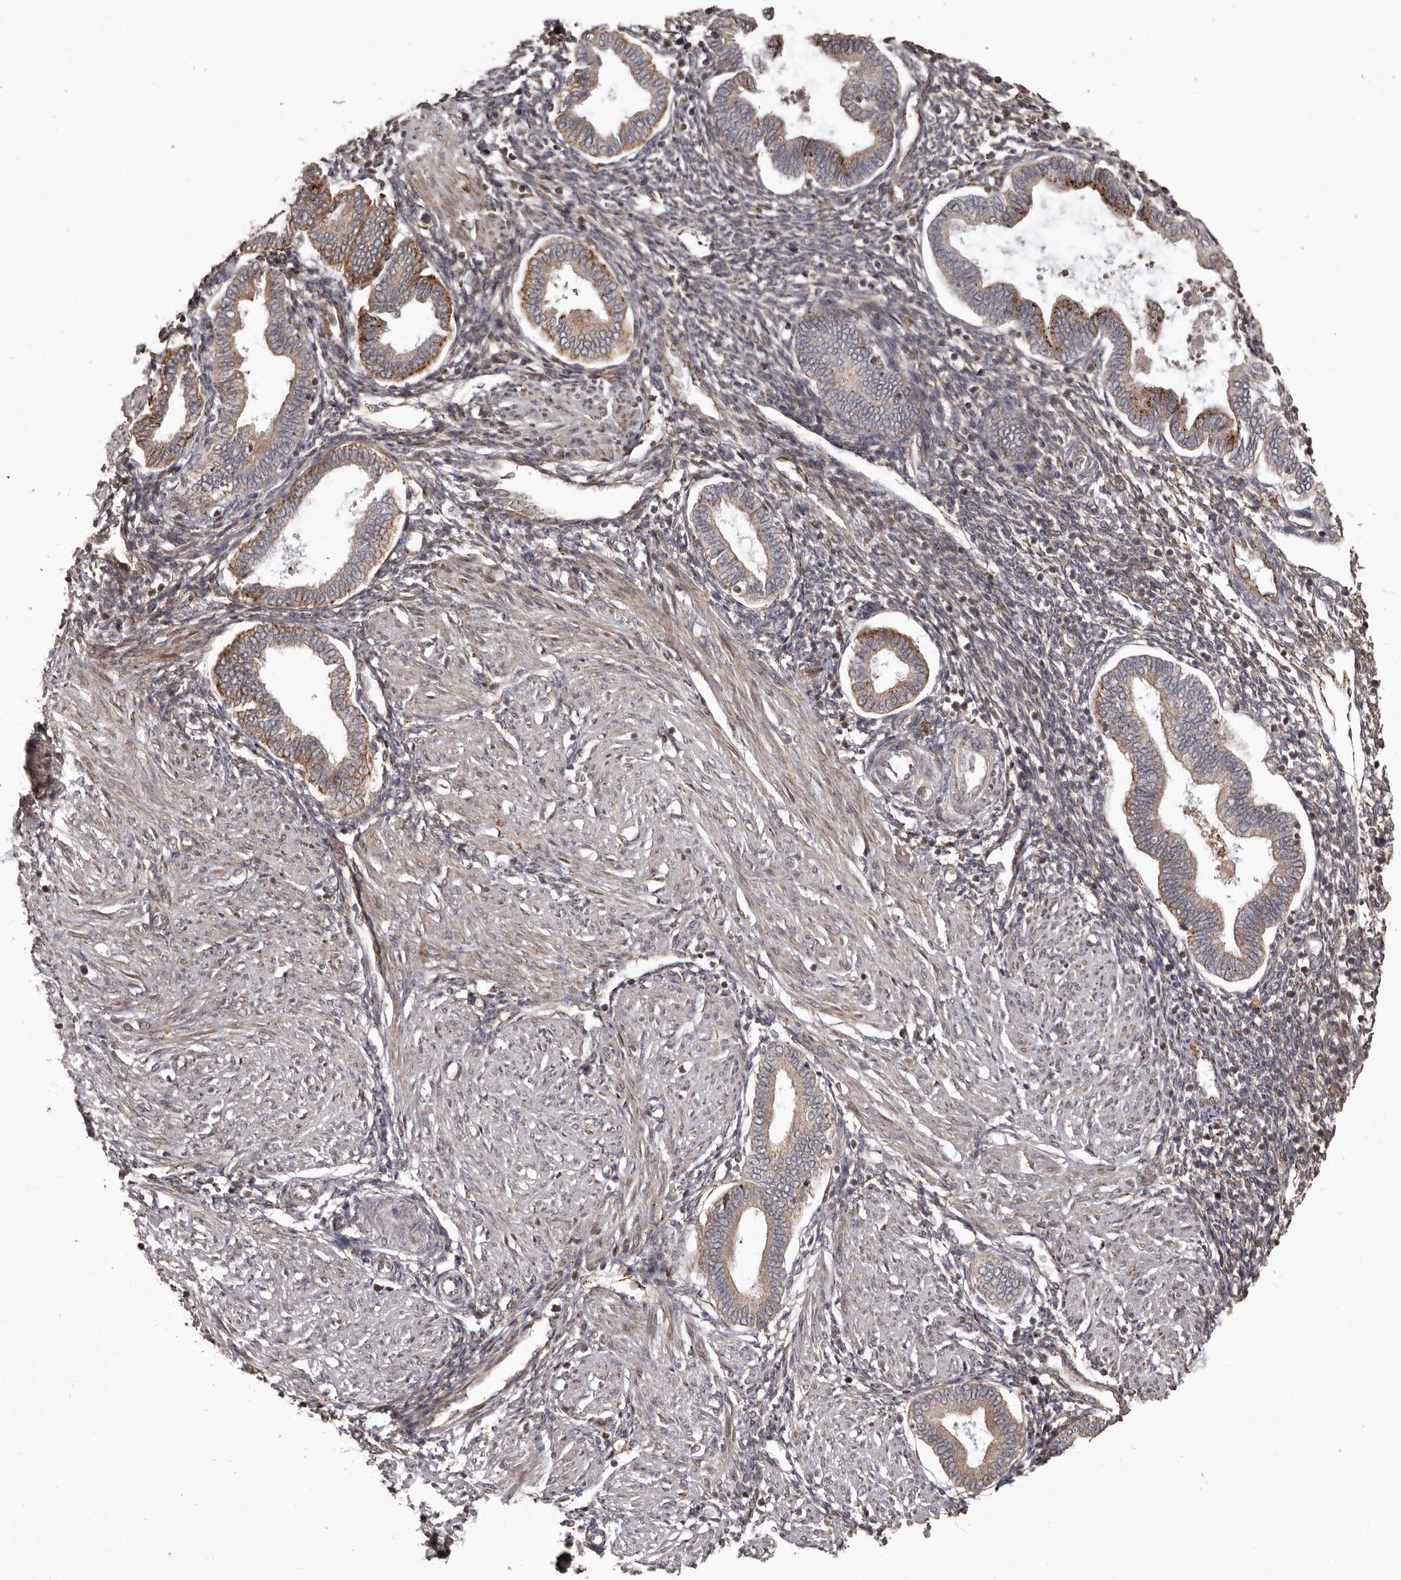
{"staining": {"intensity": "moderate", "quantity": "25%-75%", "location": "cytoplasmic/membranous"}, "tissue": "endometrium", "cell_type": "Cells in endometrial stroma", "image_type": "normal", "snomed": [{"axis": "morphology", "description": "Normal tissue, NOS"}, {"axis": "topography", "description": "Endometrium"}], "caption": "Cells in endometrial stroma demonstrate medium levels of moderate cytoplasmic/membranous staining in about 25%-75% of cells in benign human endometrium. (Stains: DAB (3,3'-diaminobenzidine) in brown, nuclei in blue, Microscopy: brightfield microscopy at high magnification).", "gene": "NUP43", "patient": {"sex": "female", "age": 53}}